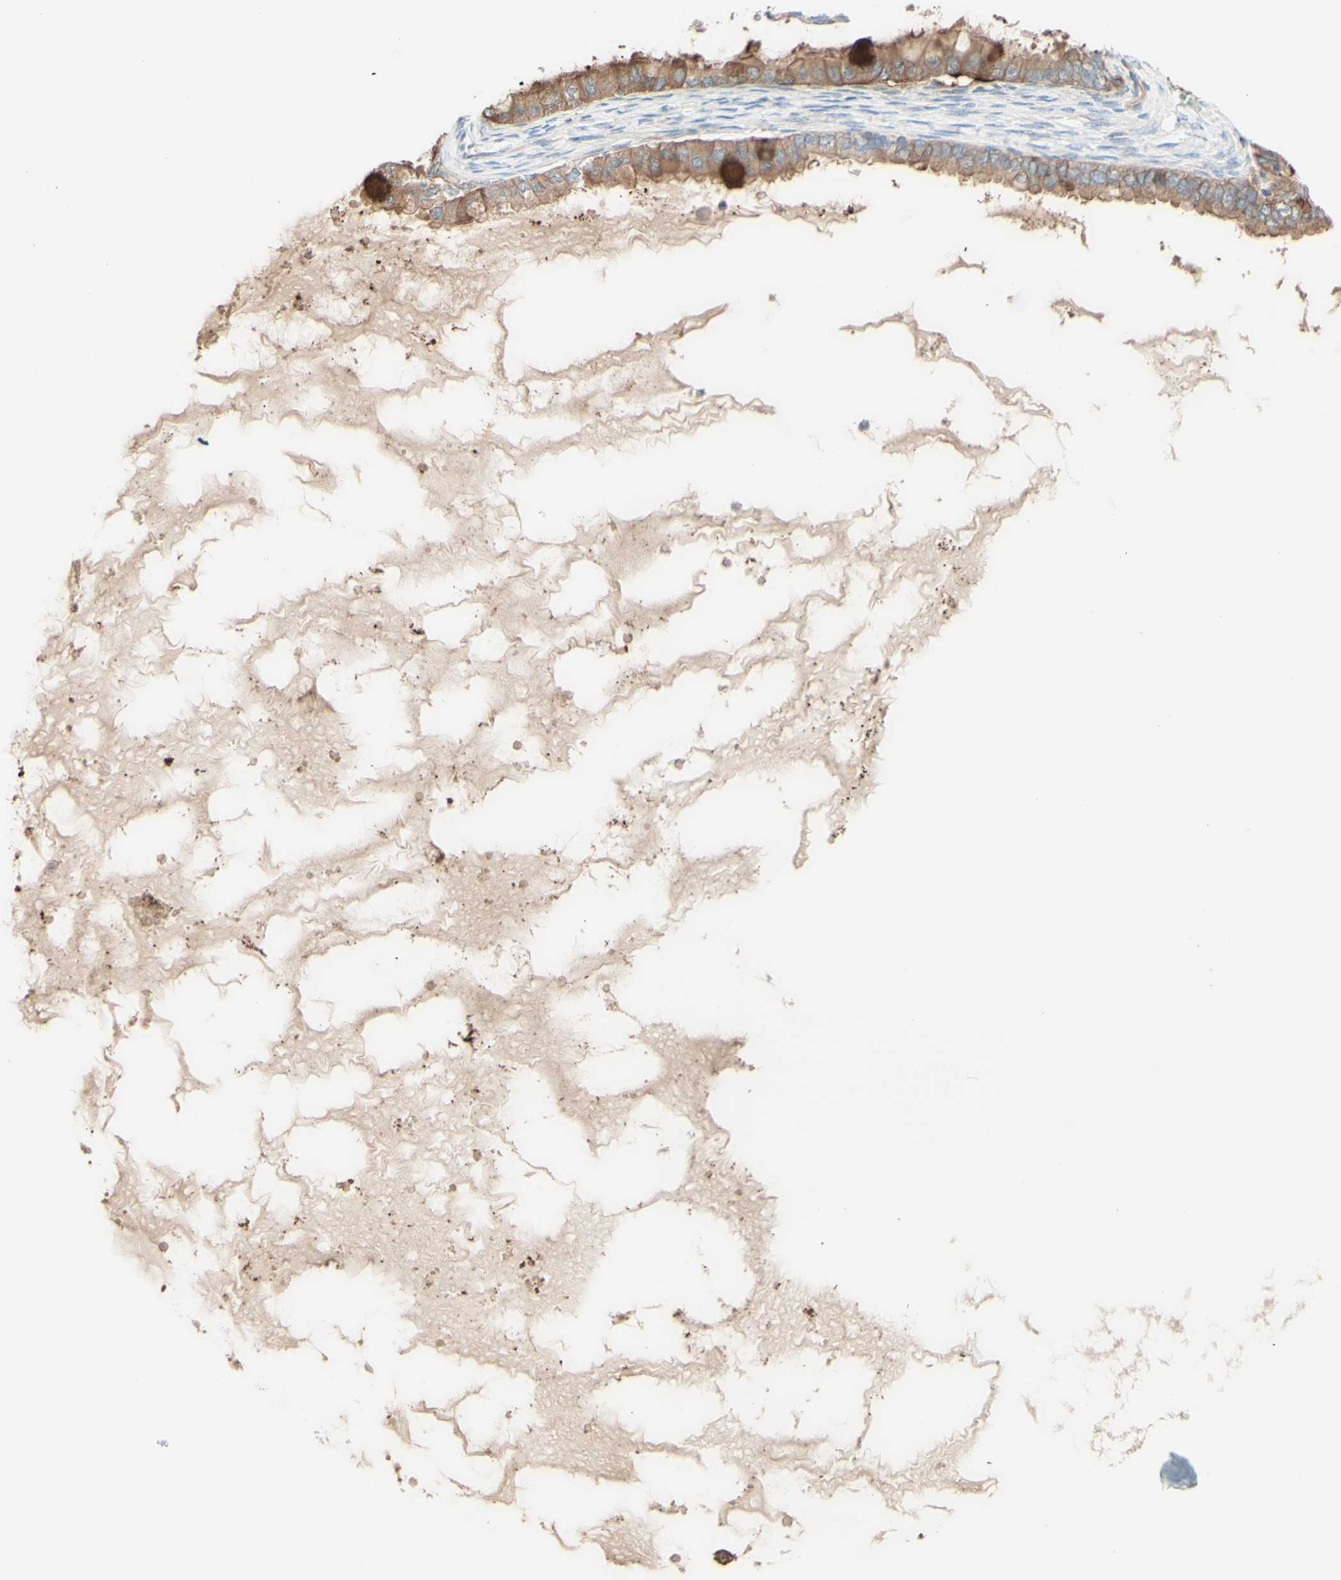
{"staining": {"intensity": "moderate", "quantity": ">75%", "location": "cytoplasmic/membranous"}, "tissue": "ovarian cancer", "cell_type": "Tumor cells", "image_type": "cancer", "snomed": [{"axis": "morphology", "description": "Cystadenocarcinoma, mucinous, NOS"}, {"axis": "topography", "description": "Ovary"}], "caption": "This is a histology image of immunohistochemistry staining of ovarian mucinous cystadenocarcinoma, which shows moderate positivity in the cytoplasmic/membranous of tumor cells.", "gene": "MTM1", "patient": {"sex": "female", "age": 80}}